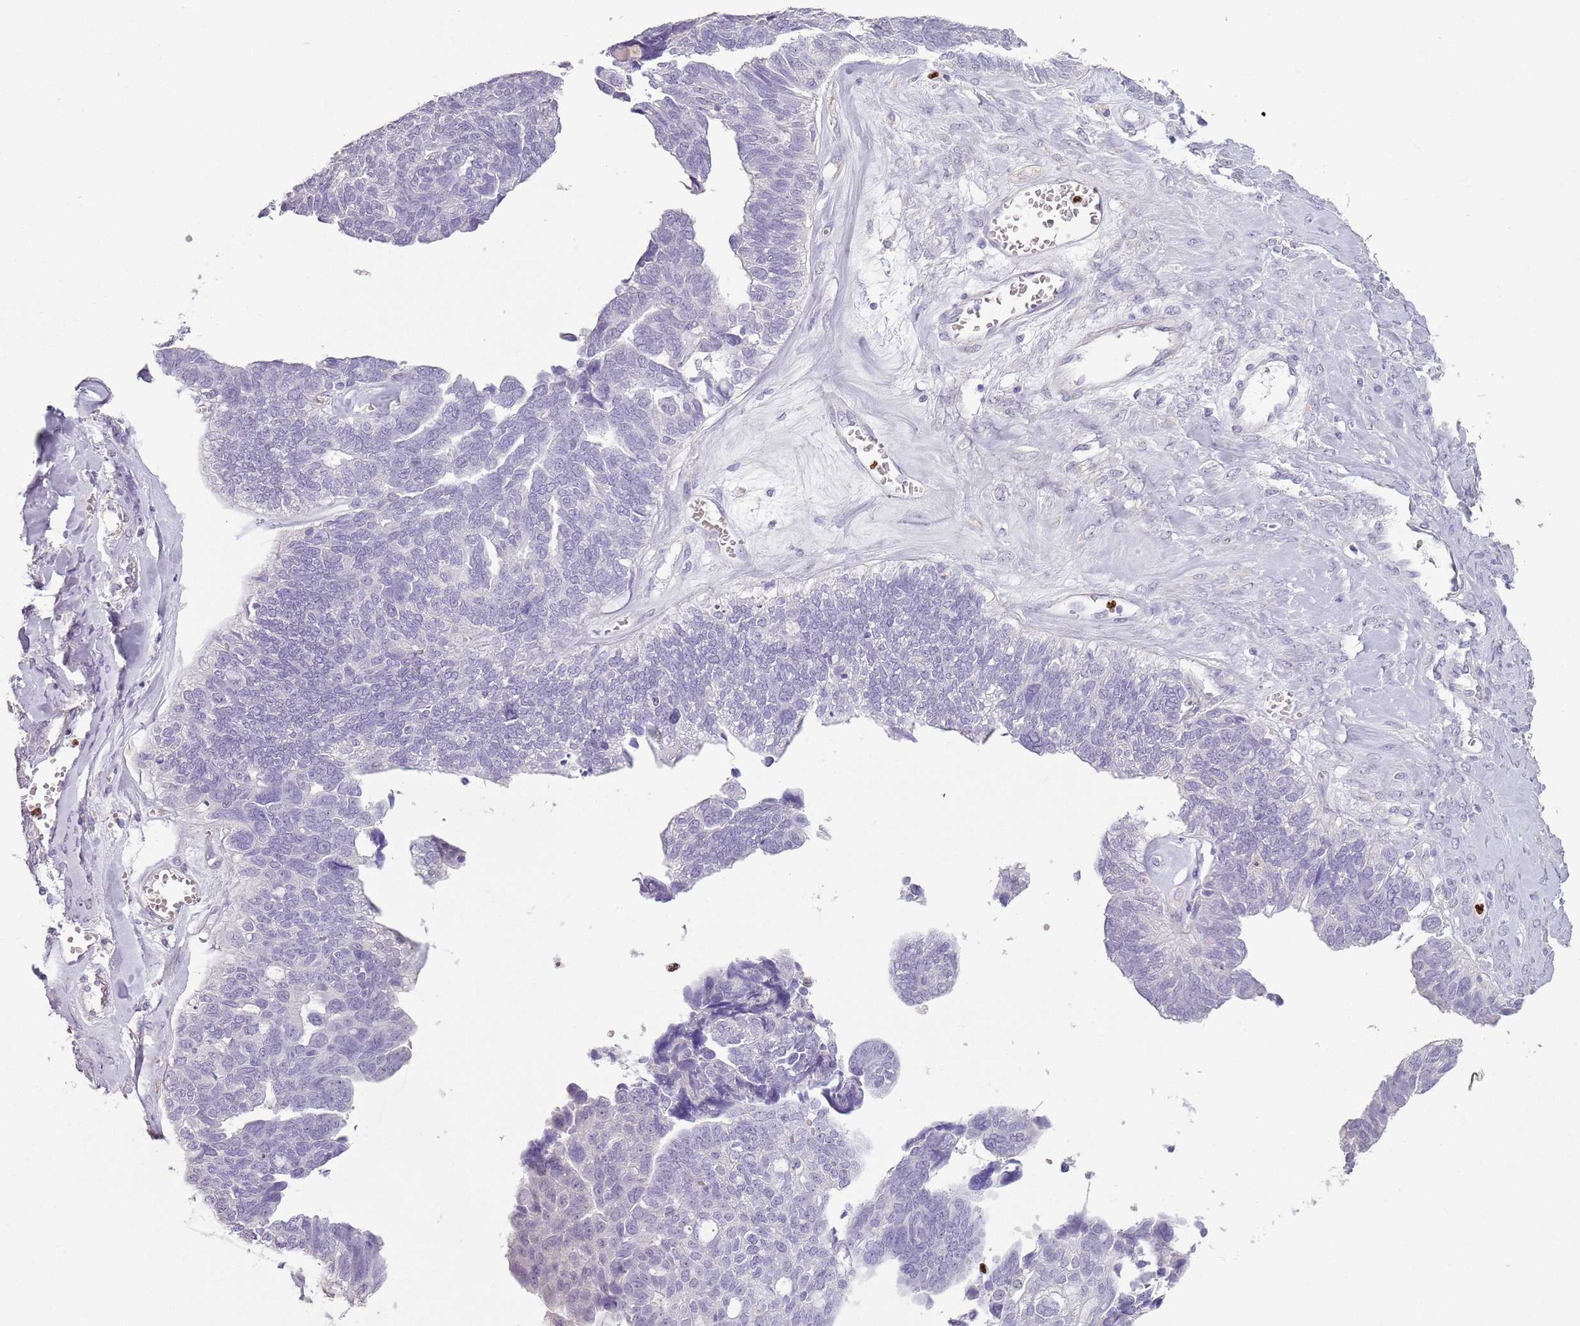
{"staining": {"intensity": "negative", "quantity": "none", "location": "none"}, "tissue": "ovarian cancer", "cell_type": "Tumor cells", "image_type": "cancer", "snomed": [{"axis": "morphology", "description": "Cystadenocarcinoma, serous, NOS"}, {"axis": "topography", "description": "Ovary"}], "caption": "Protein analysis of ovarian cancer reveals no significant staining in tumor cells.", "gene": "CELF6", "patient": {"sex": "female", "age": 79}}